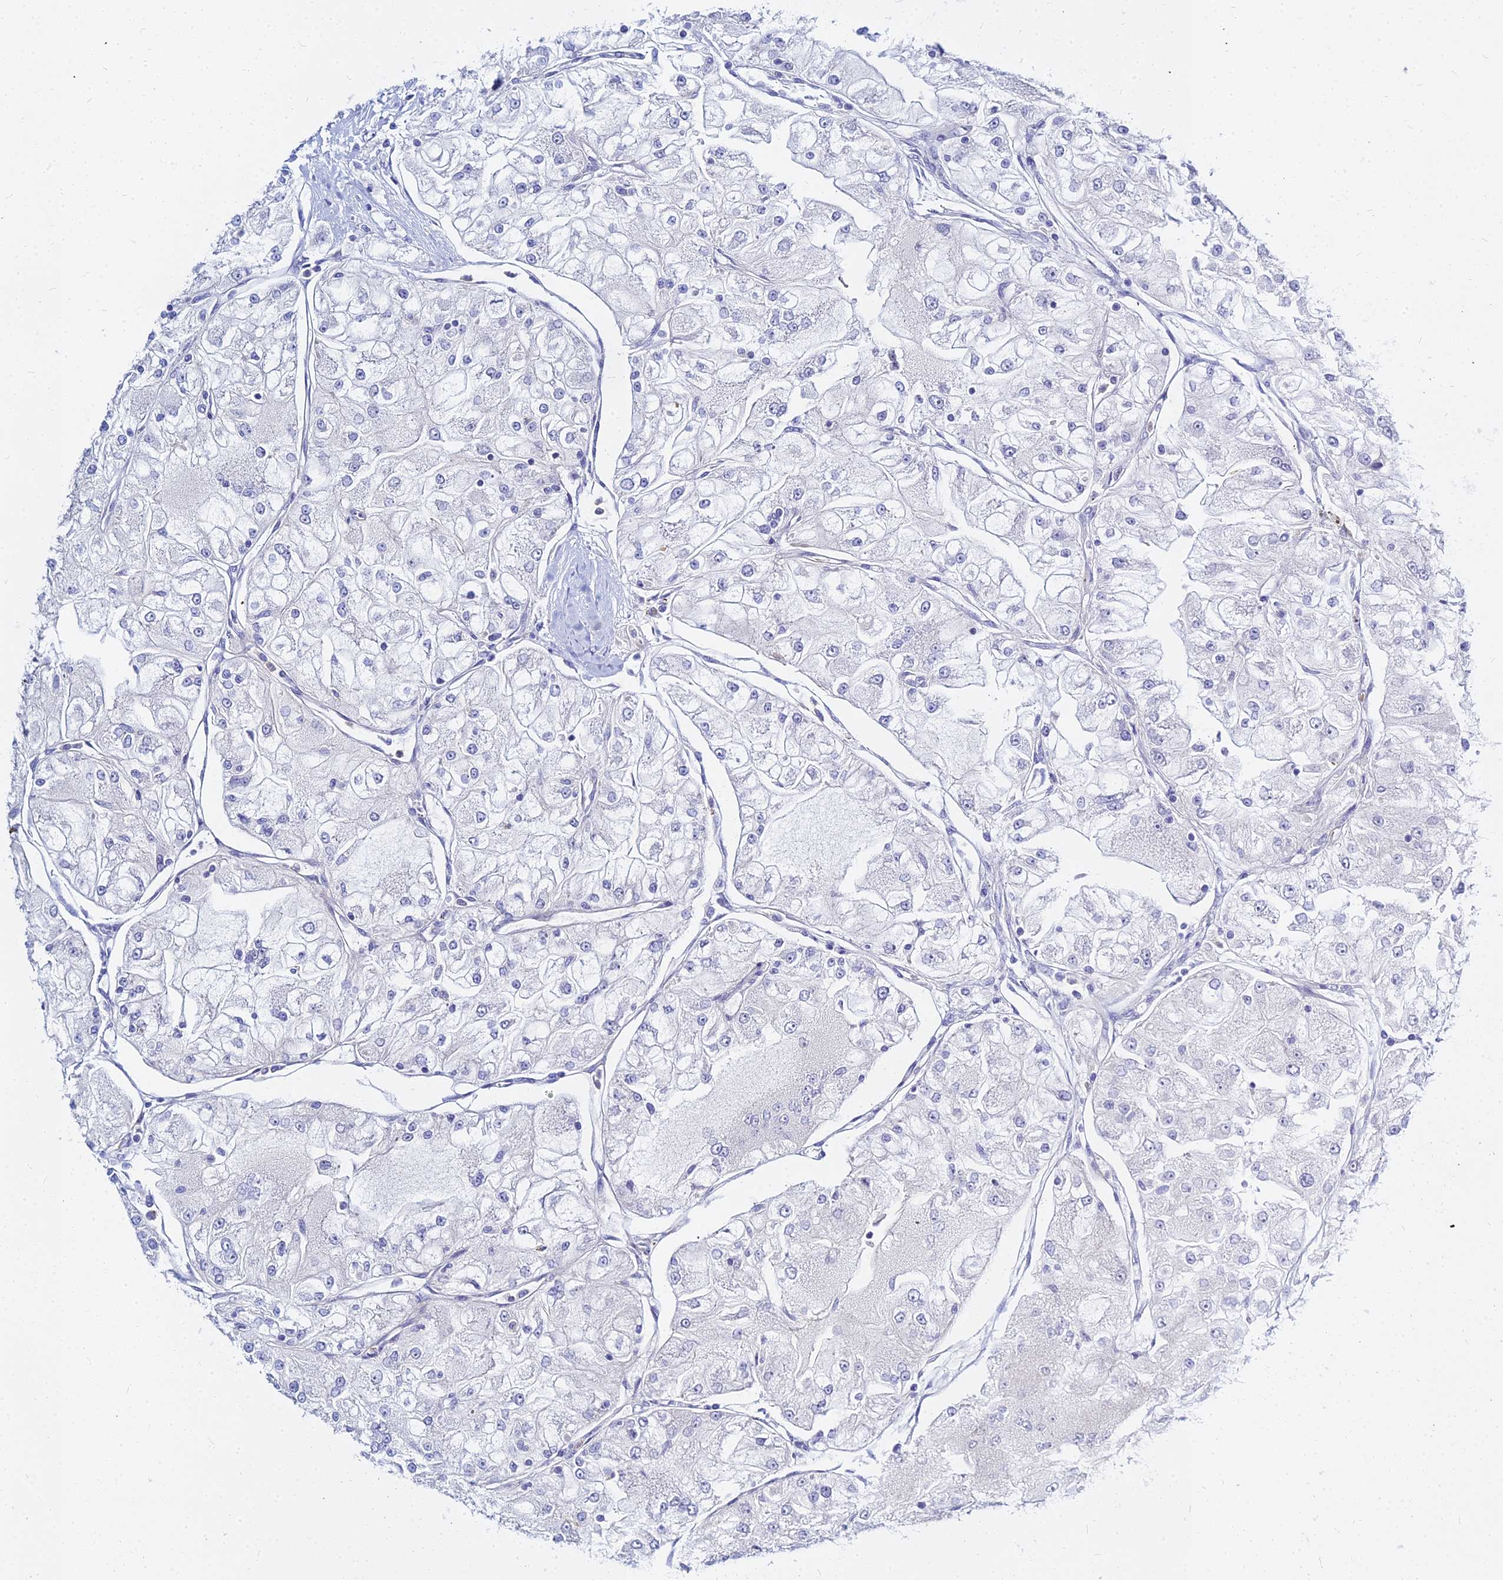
{"staining": {"intensity": "negative", "quantity": "none", "location": "none"}, "tissue": "renal cancer", "cell_type": "Tumor cells", "image_type": "cancer", "snomed": [{"axis": "morphology", "description": "Adenocarcinoma, NOS"}, {"axis": "topography", "description": "Kidney"}], "caption": "The image reveals no significant staining in tumor cells of renal adenocarcinoma.", "gene": "ZNF552", "patient": {"sex": "female", "age": 72}}